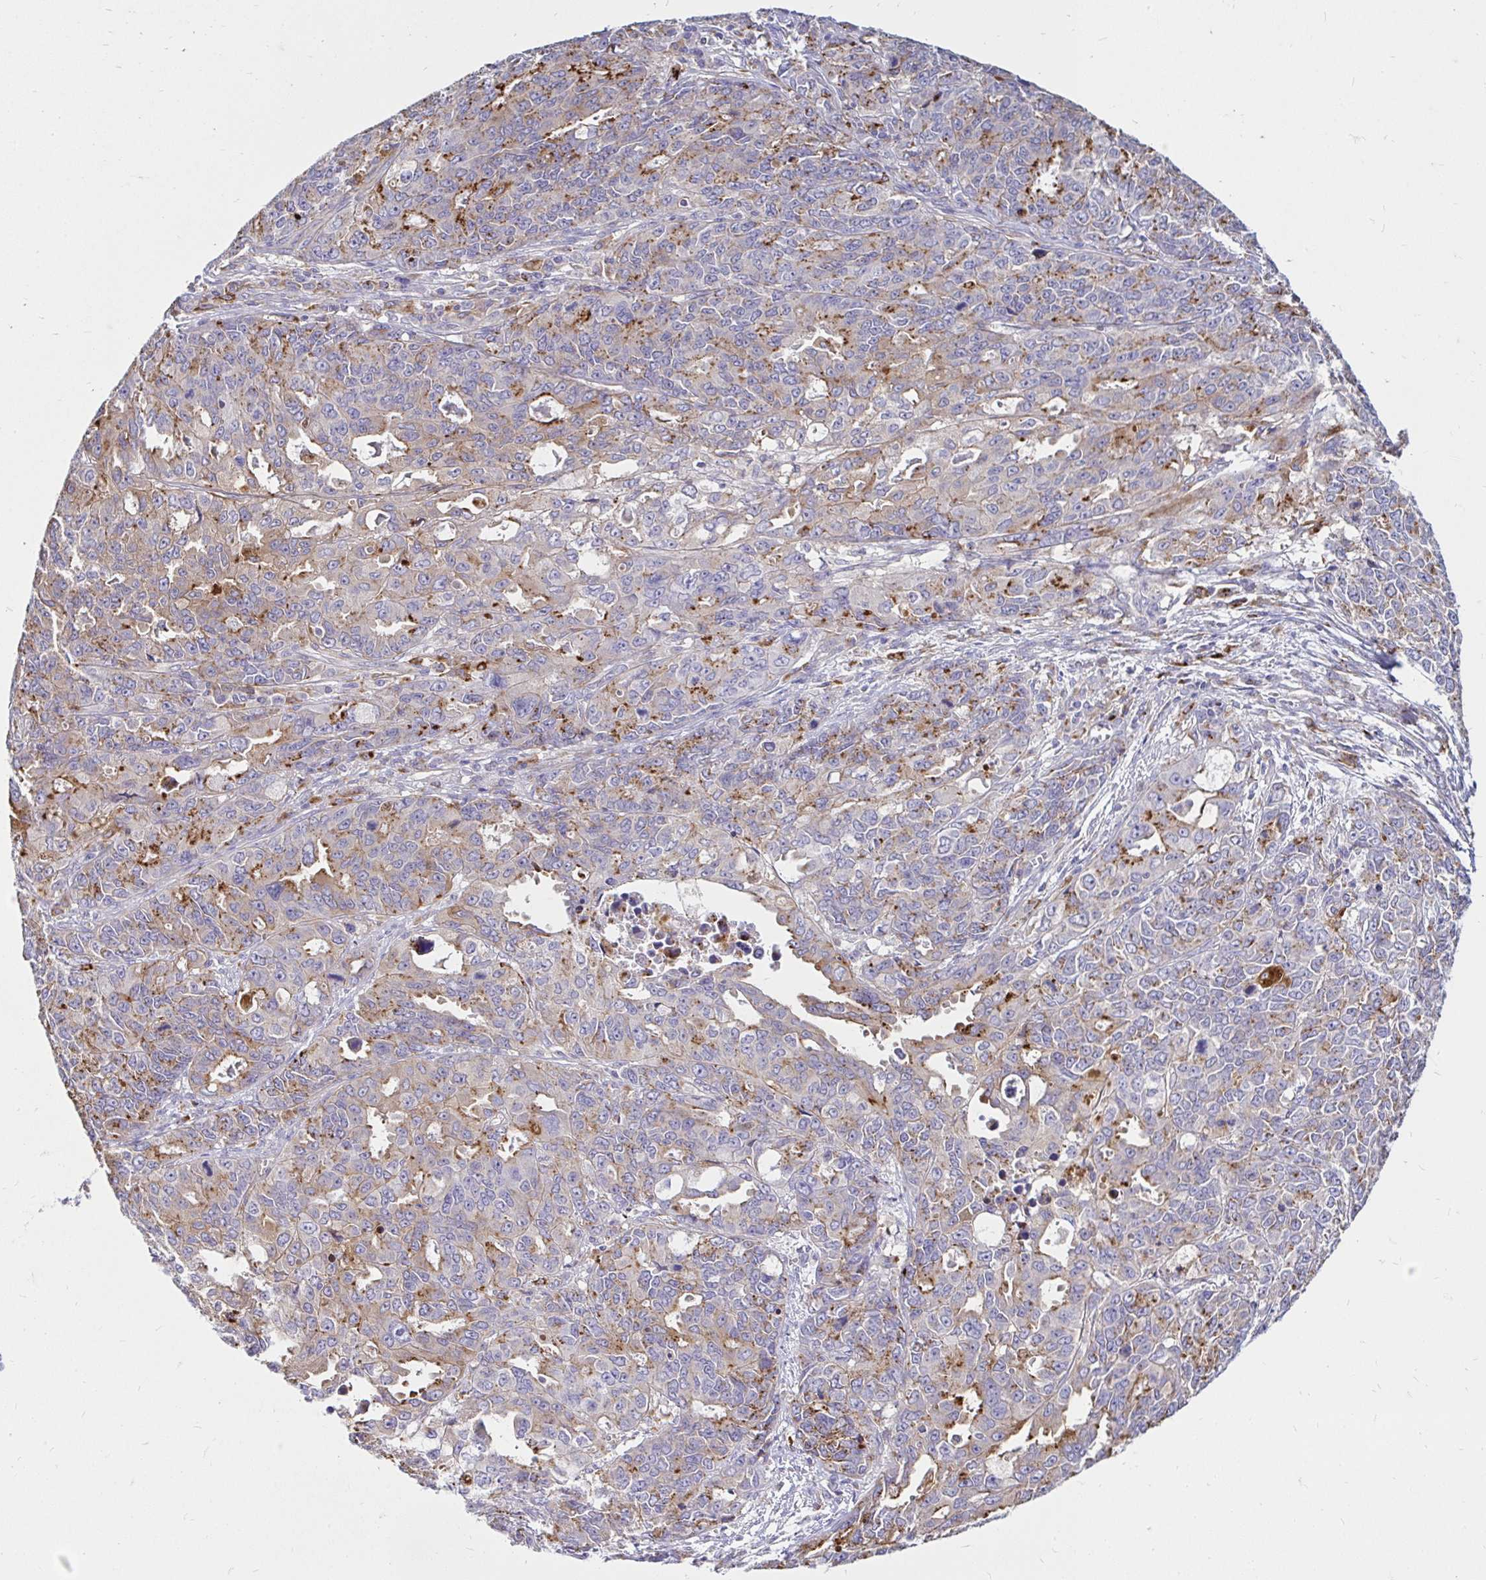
{"staining": {"intensity": "moderate", "quantity": "25%-75%", "location": "cytoplasmic/membranous"}, "tissue": "endometrial cancer", "cell_type": "Tumor cells", "image_type": "cancer", "snomed": [{"axis": "morphology", "description": "Adenocarcinoma, NOS"}, {"axis": "topography", "description": "Uterus"}], "caption": "Approximately 25%-75% of tumor cells in adenocarcinoma (endometrial) exhibit moderate cytoplasmic/membranous protein expression as visualized by brown immunohistochemical staining.", "gene": "FUCA1", "patient": {"sex": "female", "age": 79}}